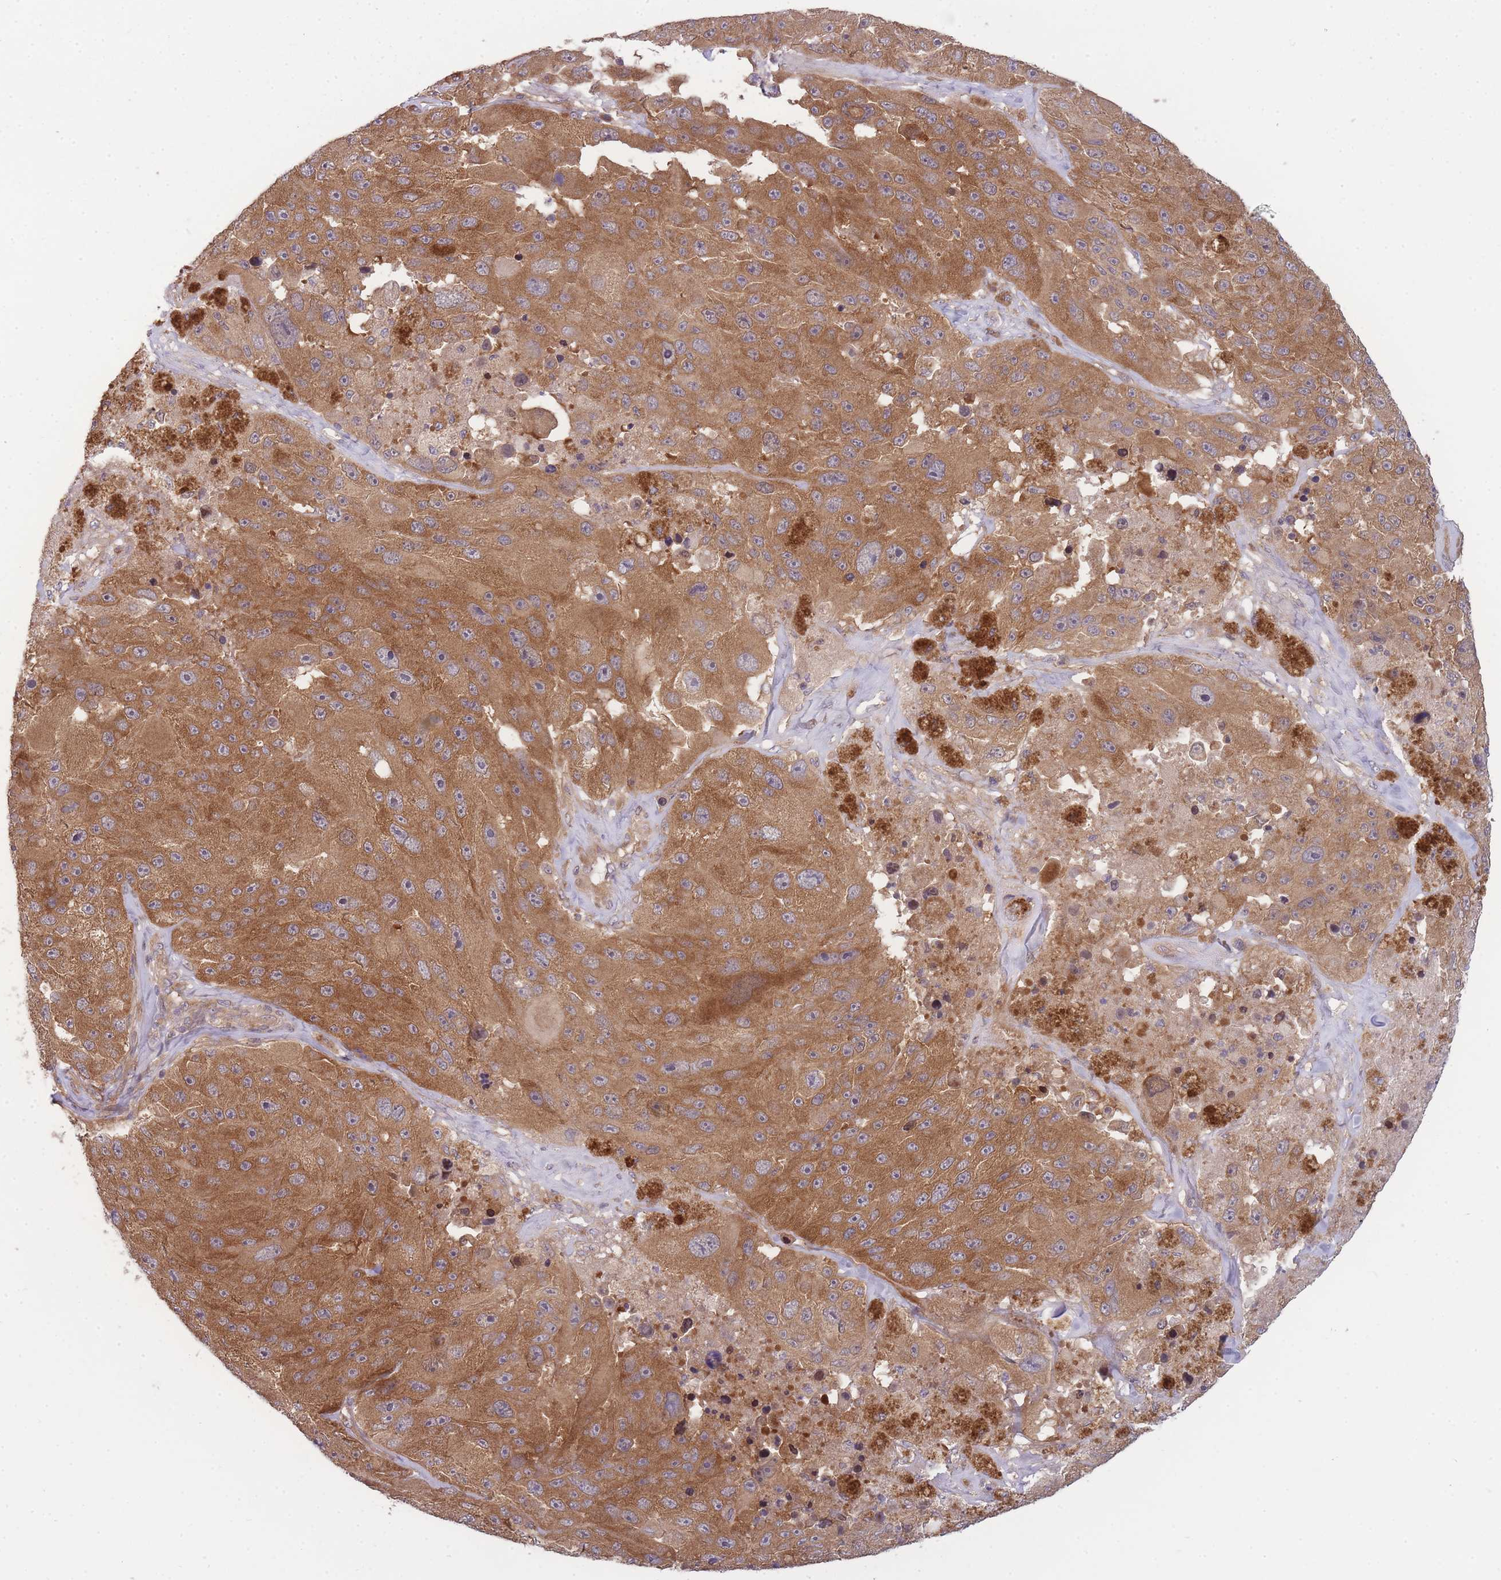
{"staining": {"intensity": "moderate", "quantity": ">75%", "location": "cytoplasmic/membranous"}, "tissue": "melanoma", "cell_type": "Tumor cells", "image_type": "cancer", "snomed": [{"axis": "morphology", "description": "Malignant melanoma, Metastatic site"}, {"axis": "topography", "description": "Lymph node"}], "caption": "Tumor cells display medium levels of moderate cytoplasmic/membranous positivity in approximately >75% of cells in human melanoma.", "gene": "PFDN6", "patient": {"sex": "male", "age": 62}}